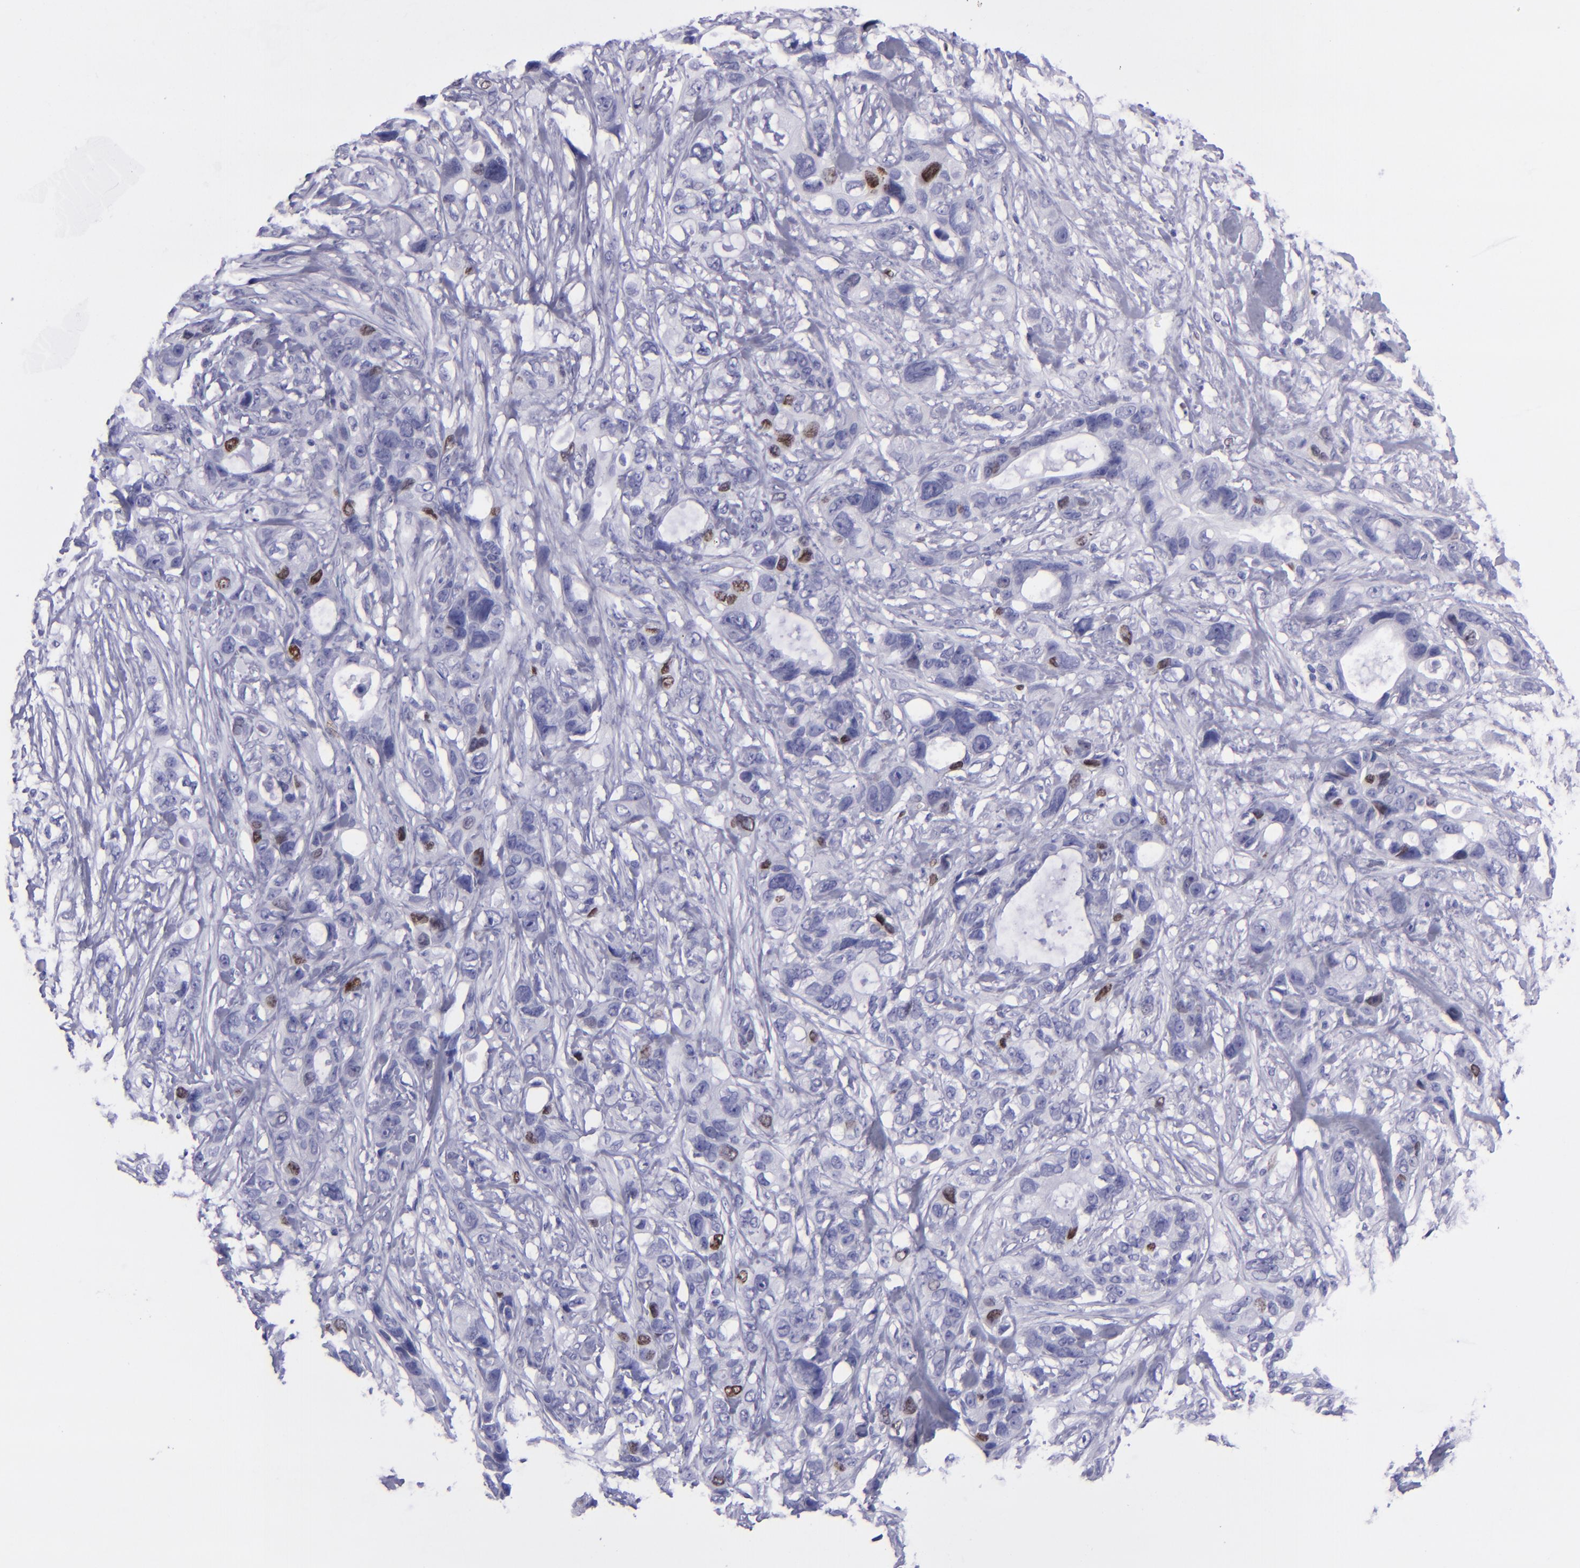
{"staining": {"intensity": "strong", "quantity": "<25%", "location": "nuclear"}, "tissue": "stomach cancer", "cell_type": "Tumor cells", "image_type": "cancer", "snomed": [{"axis": "morphology", "description": "Adenocarcinoma, NOS"}, {"axis": "topography", "description": "Stomach, upper"}], "caption": "Stomach cancer (adenocarcinoma) stained for a protein (brown) reveals strong nuclear positive expression in about <25% of tumor cells.", "gene": "TOP2A", "patient": {"sex": "male", "age": 47}}